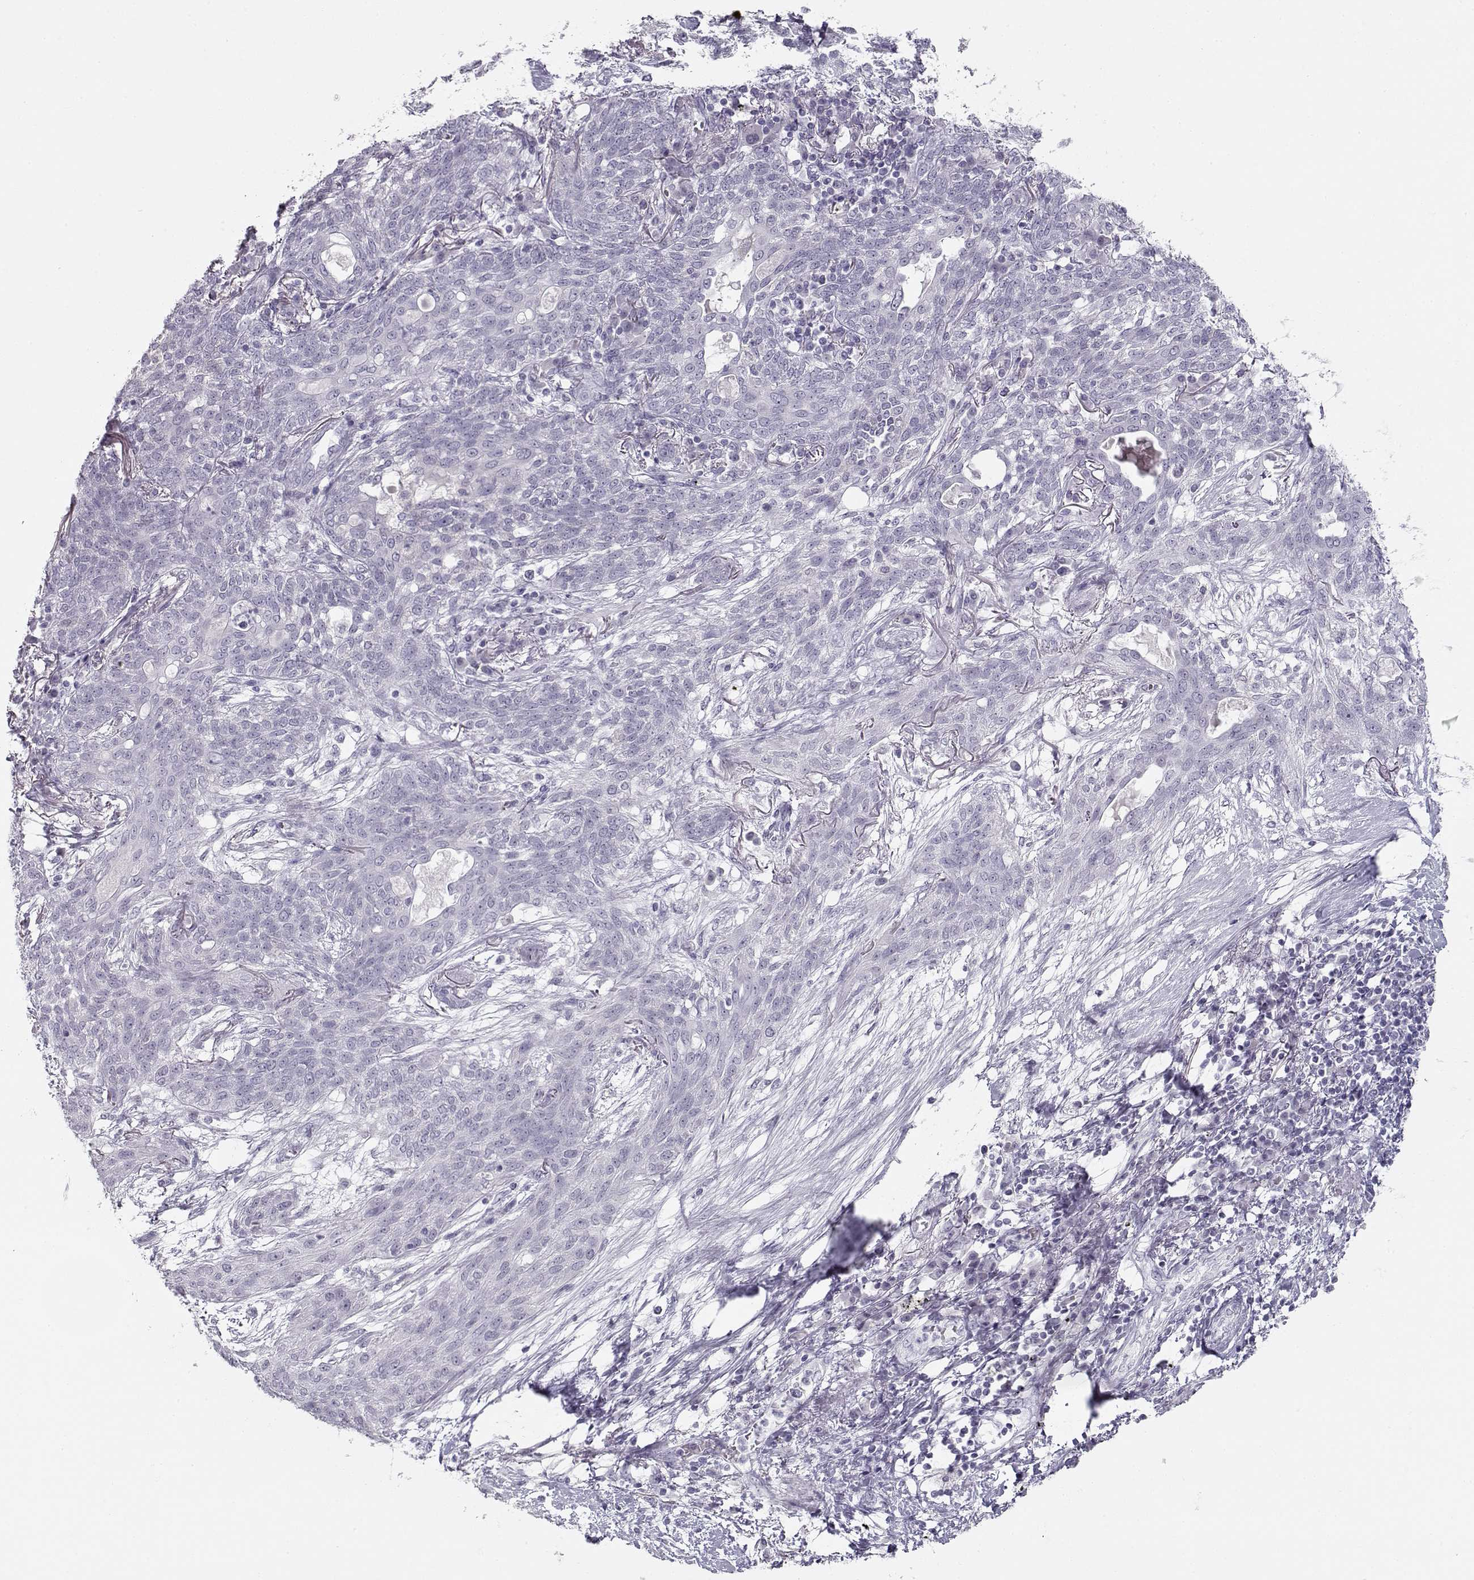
{"staining": {"intensity": "negative", "quantity": "none", "location": "none"}, "tissue": "lung cancer", "cell_type": "Tumor cells", "image_type": "cancer", "snomed": [{"axis": "morphology", "description": "Squamous cell carcinoma, NOS"}, {"axis": "topography", "description": "Lung"}], "caption": "High magnification brightfield microscopy of lung squamous cell carcinoma stained with DAB (3,3'-diaminobenzidine) (brown) and counterstained with hematoxylin (blue): tumor cells show no significant expression.", "gene": "IMPG1", "patient": {"sex": "female", "age": 70}}